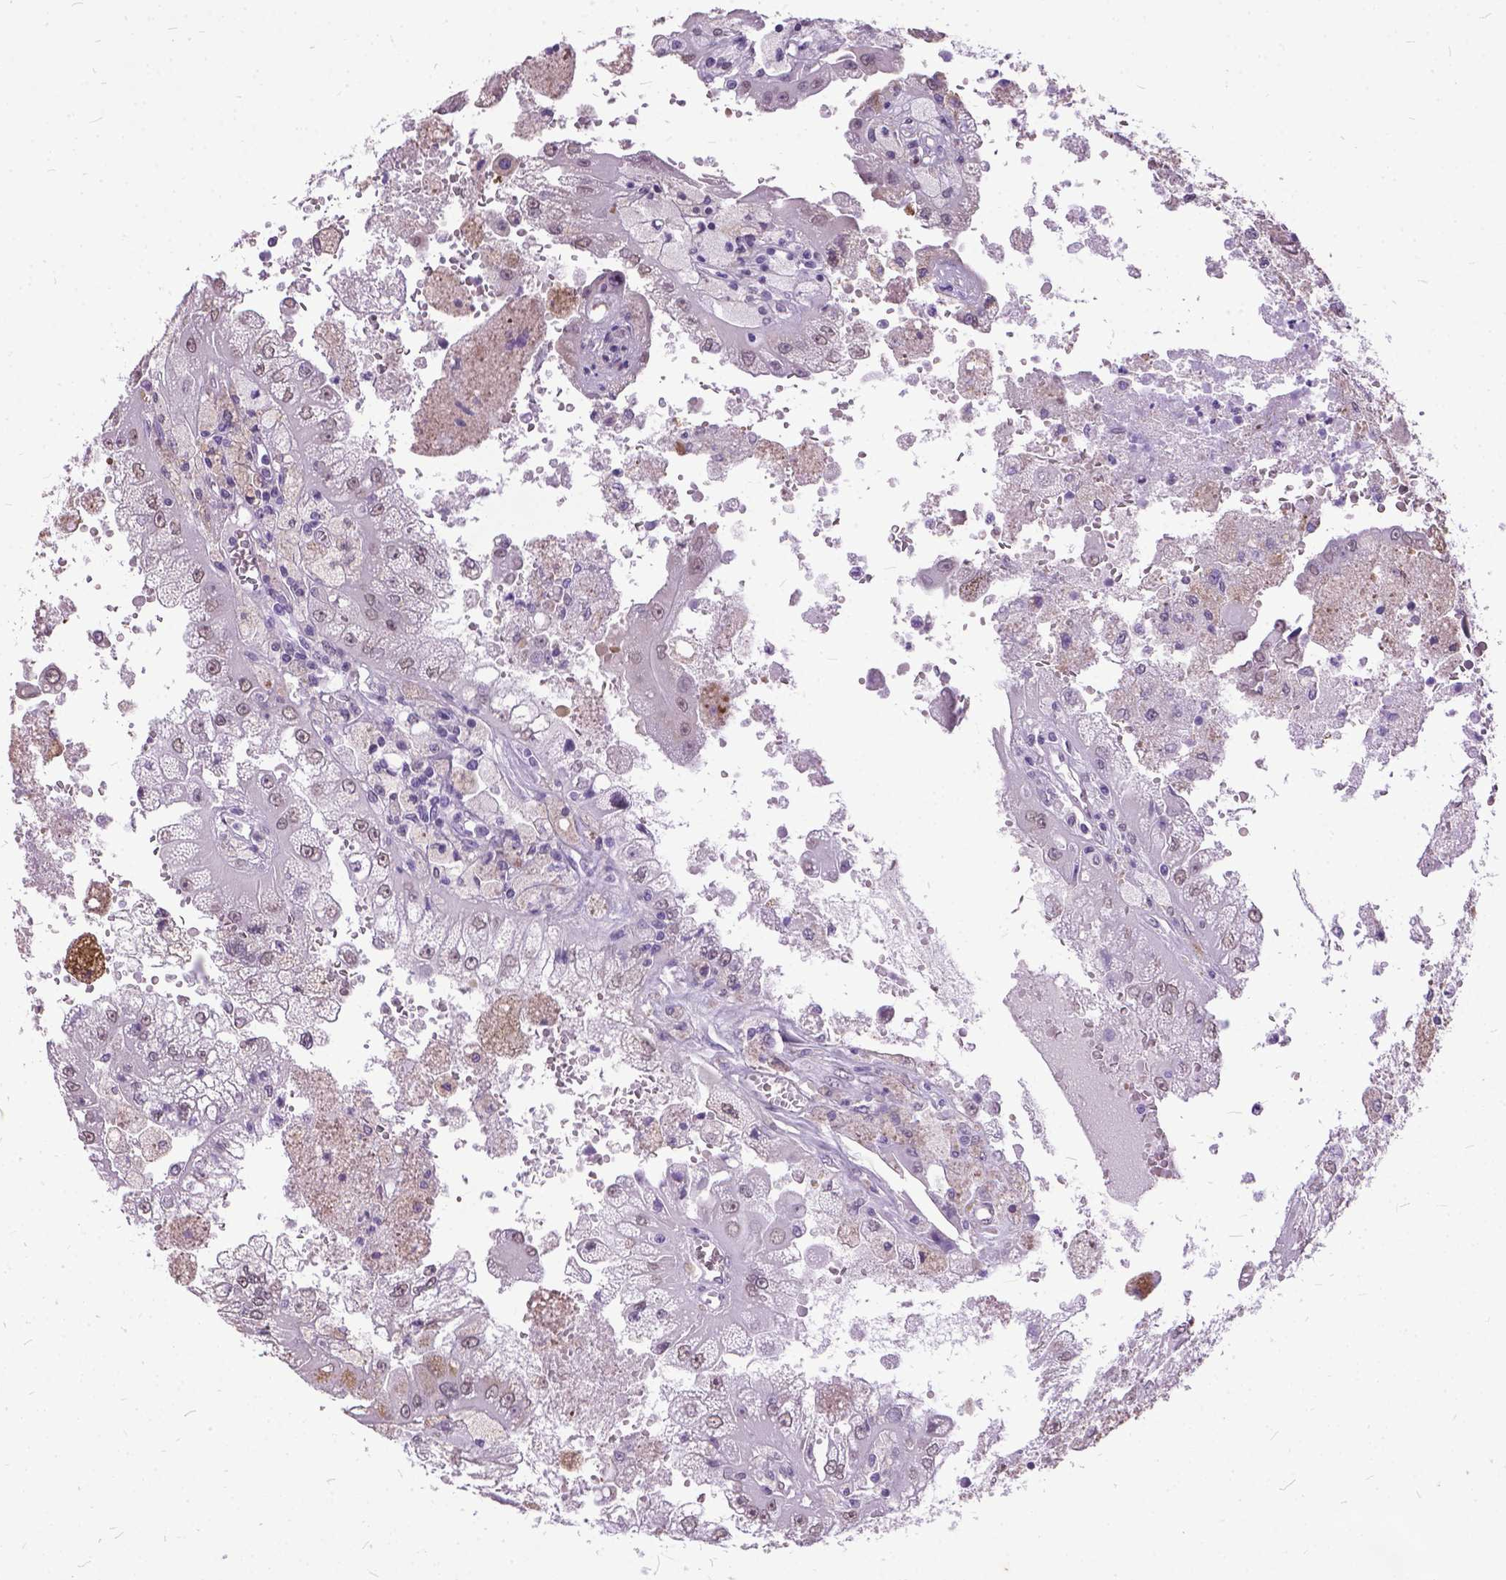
{"staining": {"intensity": "weak", "quantity": ">75%", "location": "nuclear"}, "tissue": "renal cancer", "cell_type": "Tumor cells", "image_type": "cancer", "snomed": [{"axis": "morphology", "description": "Adenocarcinoma, NOS"}, {"axis": "topography", "description": "Kidney"}], "caption": "Protein staining of renal cancer tissue shows weak nuclear positivity in about >75% of tumor cells. (brown staining indicates protein expression, while blue staining denotes nuclei).", "gene": "MARCHF10", "patient": {"sex": "male", "age": 58}}